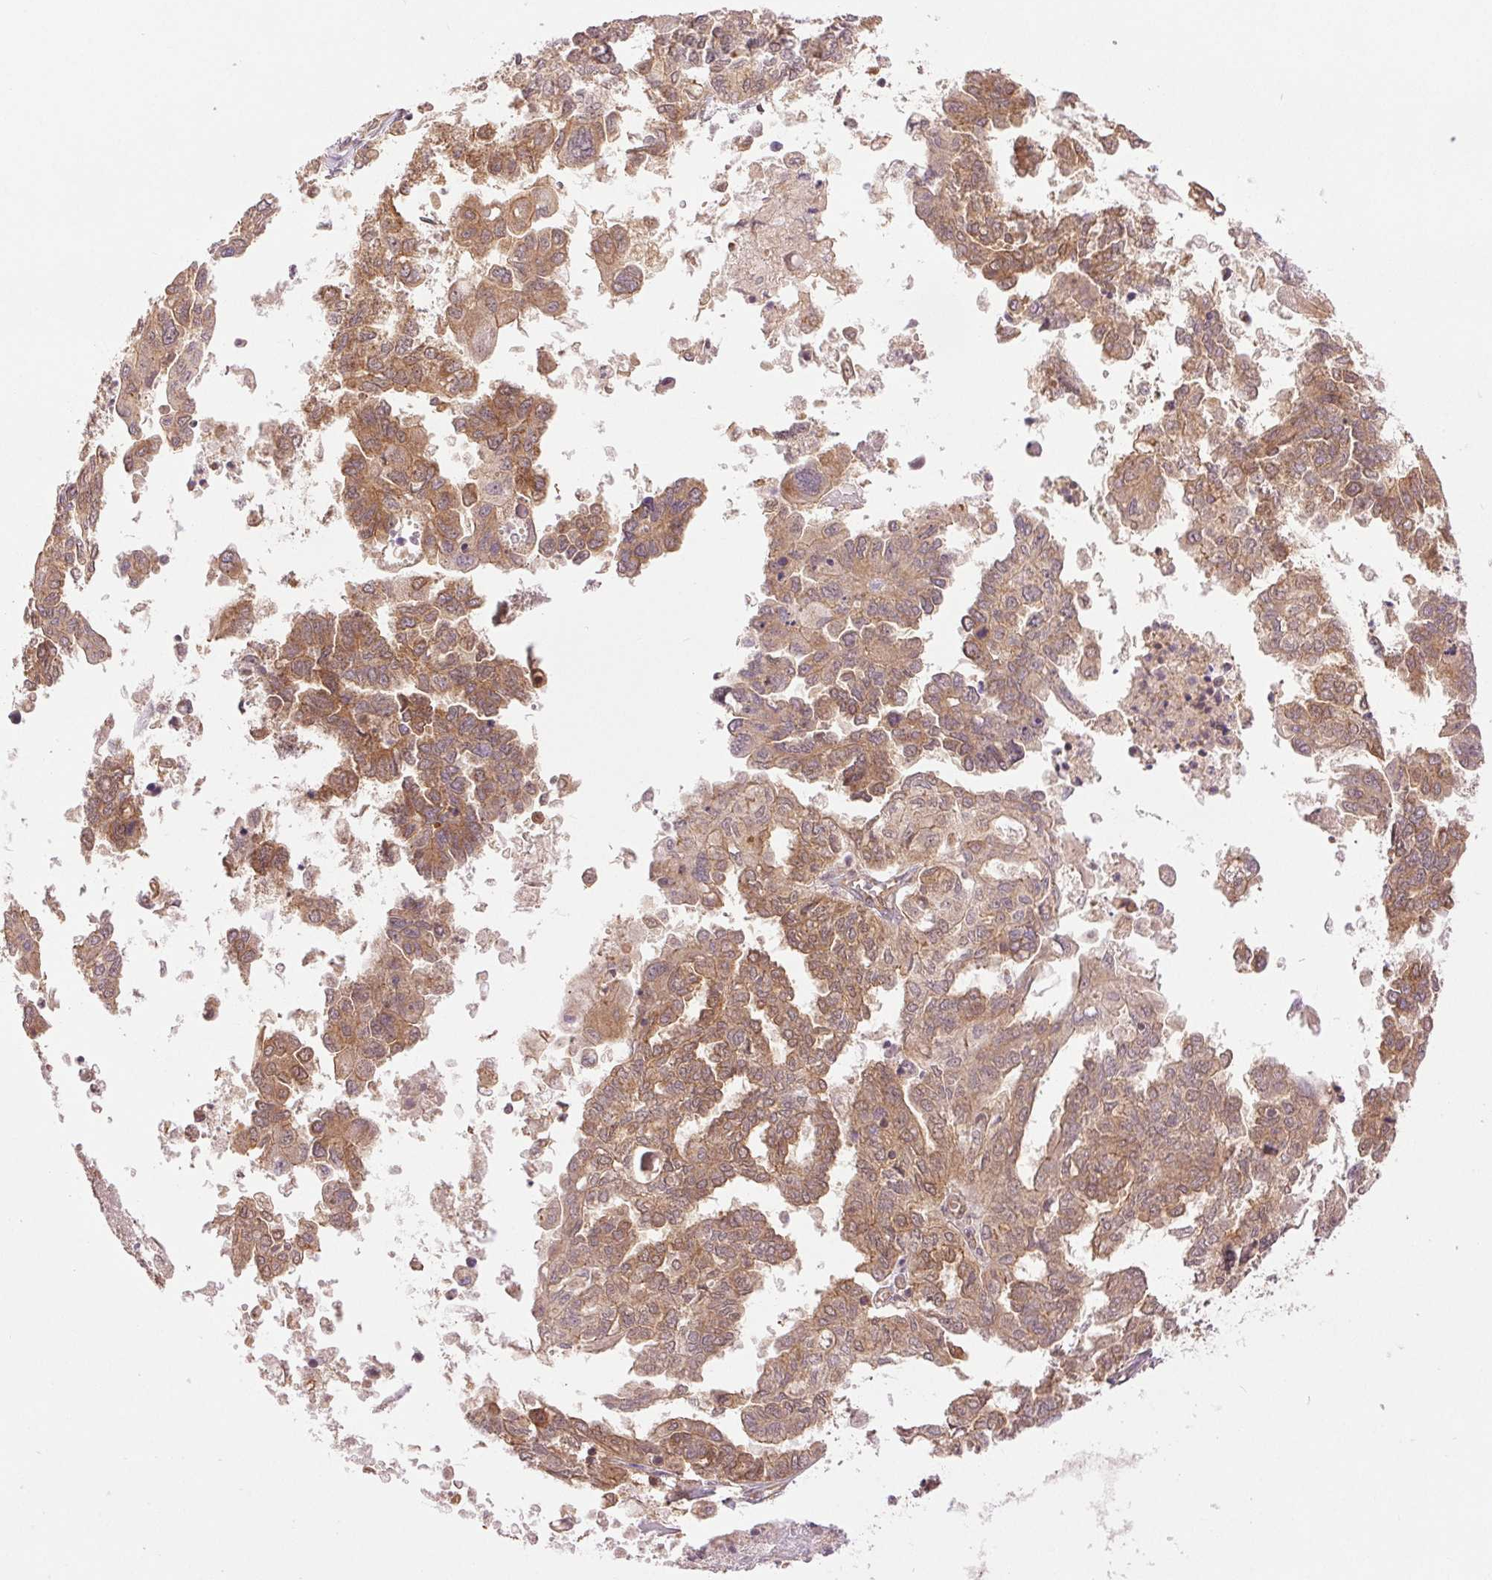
{"staining": {"intensity": "moderate", "quantity": ">75%", "location": "cytoplasmic/membranous"}, "tissue": "ovarian cancer", "cell_type": "Tumor cells", "image_type": "cancer", "snomed": [{"axis": "morphology", "description": "Cystadenocarcinoma, serous, NOS"}, {"axis": "topography", "description": "Ovary"}], "caption": "Immunohistochemistry (IHC) image of human ovarian cancer stained for a protein (brown), which exhibits medium levels of moderate cytoplasmic/membranous positivity in about >75% of tumor cells.", "gene": "STARD7", "patient": {"sex": "female", "age": 53}}